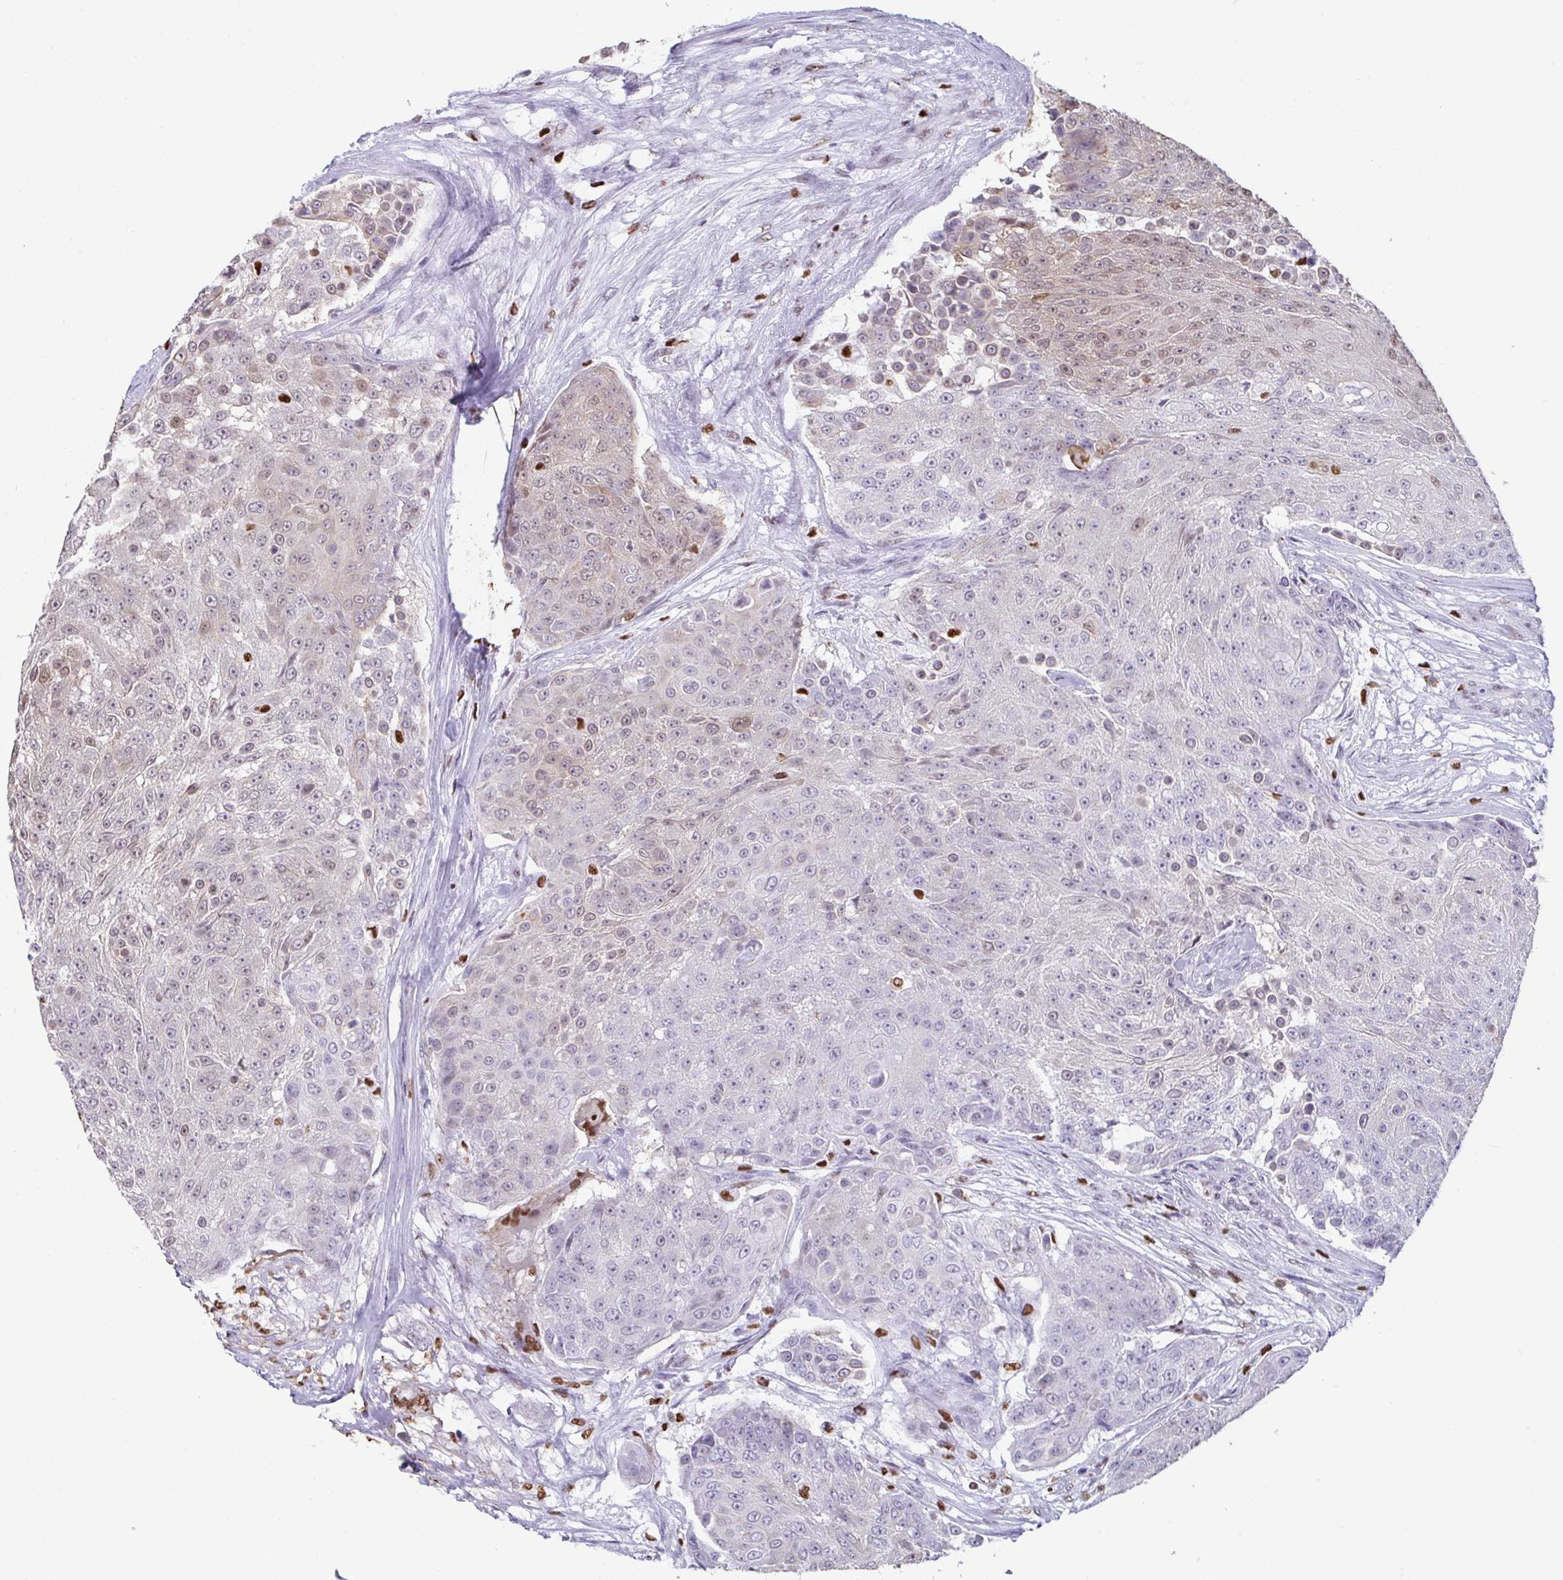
{"staining": {"intensity": "weak", "quantity": "<25%", "location": "nuclear"}, "tissue": "urothelial cancer", "cell_type": "Tumor cells", "image_type": "cancer", "snomed": [{"axis": "morphology", "description": "Urothelial carcinoma, High grade"}, {"axis": "topography", "description": "Urinary bladder"}], "caption": "There is no significant positivity in tumor cells of urothelial cancer.", "gene": "BTBD10", "patient": {"sex": "female", "age": 63}}